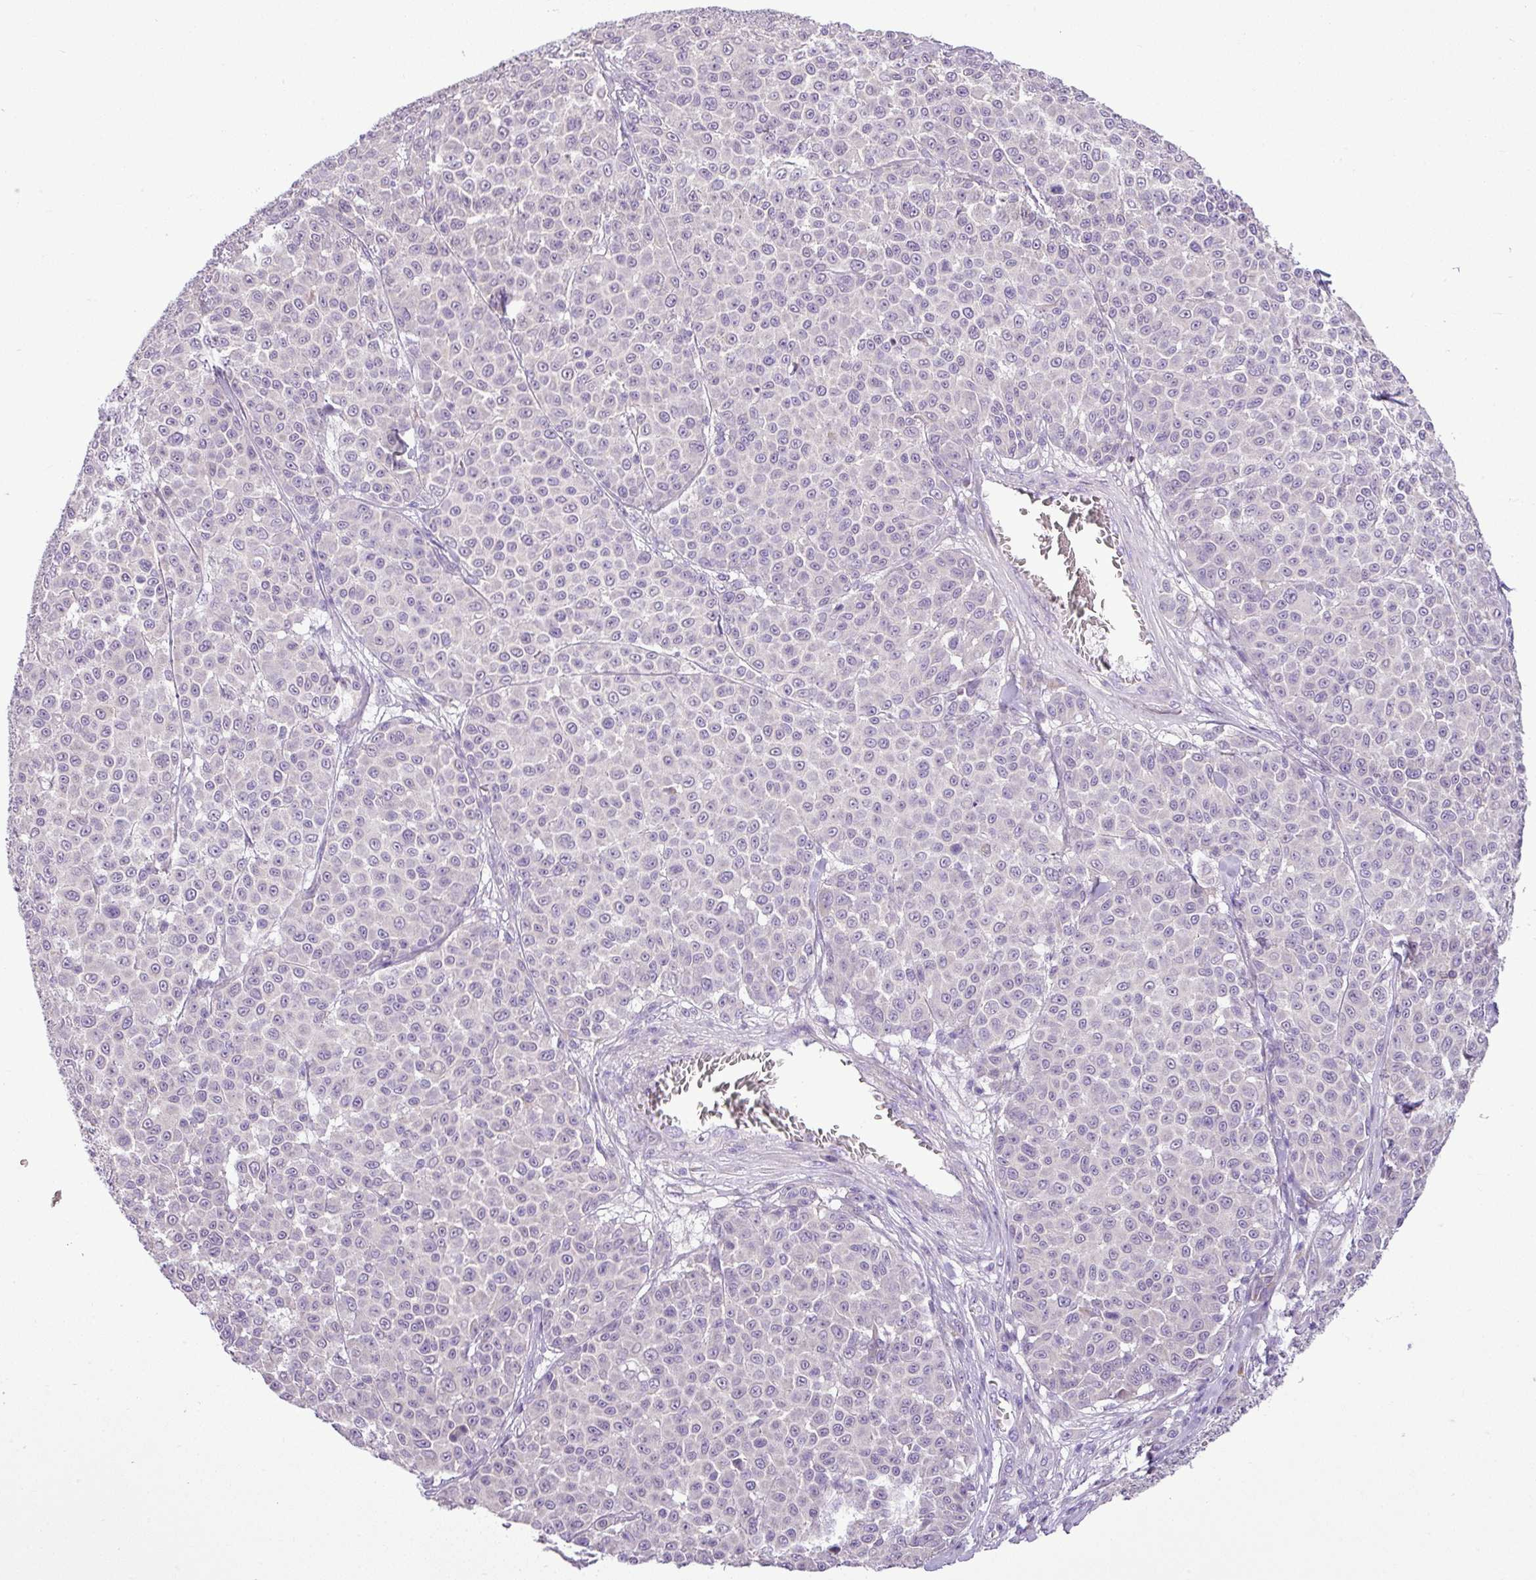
{"staining": {"intensity": "negative", "quantity": "none", "location": "none"}, "tissue": "melanoma", "cell_type": "Tumor cells", "image_type": "cancer", "snomed": [{"axis": "morphology", "description": "Malignant melanoma, NOS"}, {"axis": "topography", "description": "Skin"}], "caption": "Immunohistochemistry (IHC) of human malignant melanoma reveals no expression in tumor cells. Nuclei are stained in blue.", "gene": "MOCS3", "patient": {"sex": "male", "age": 46}}